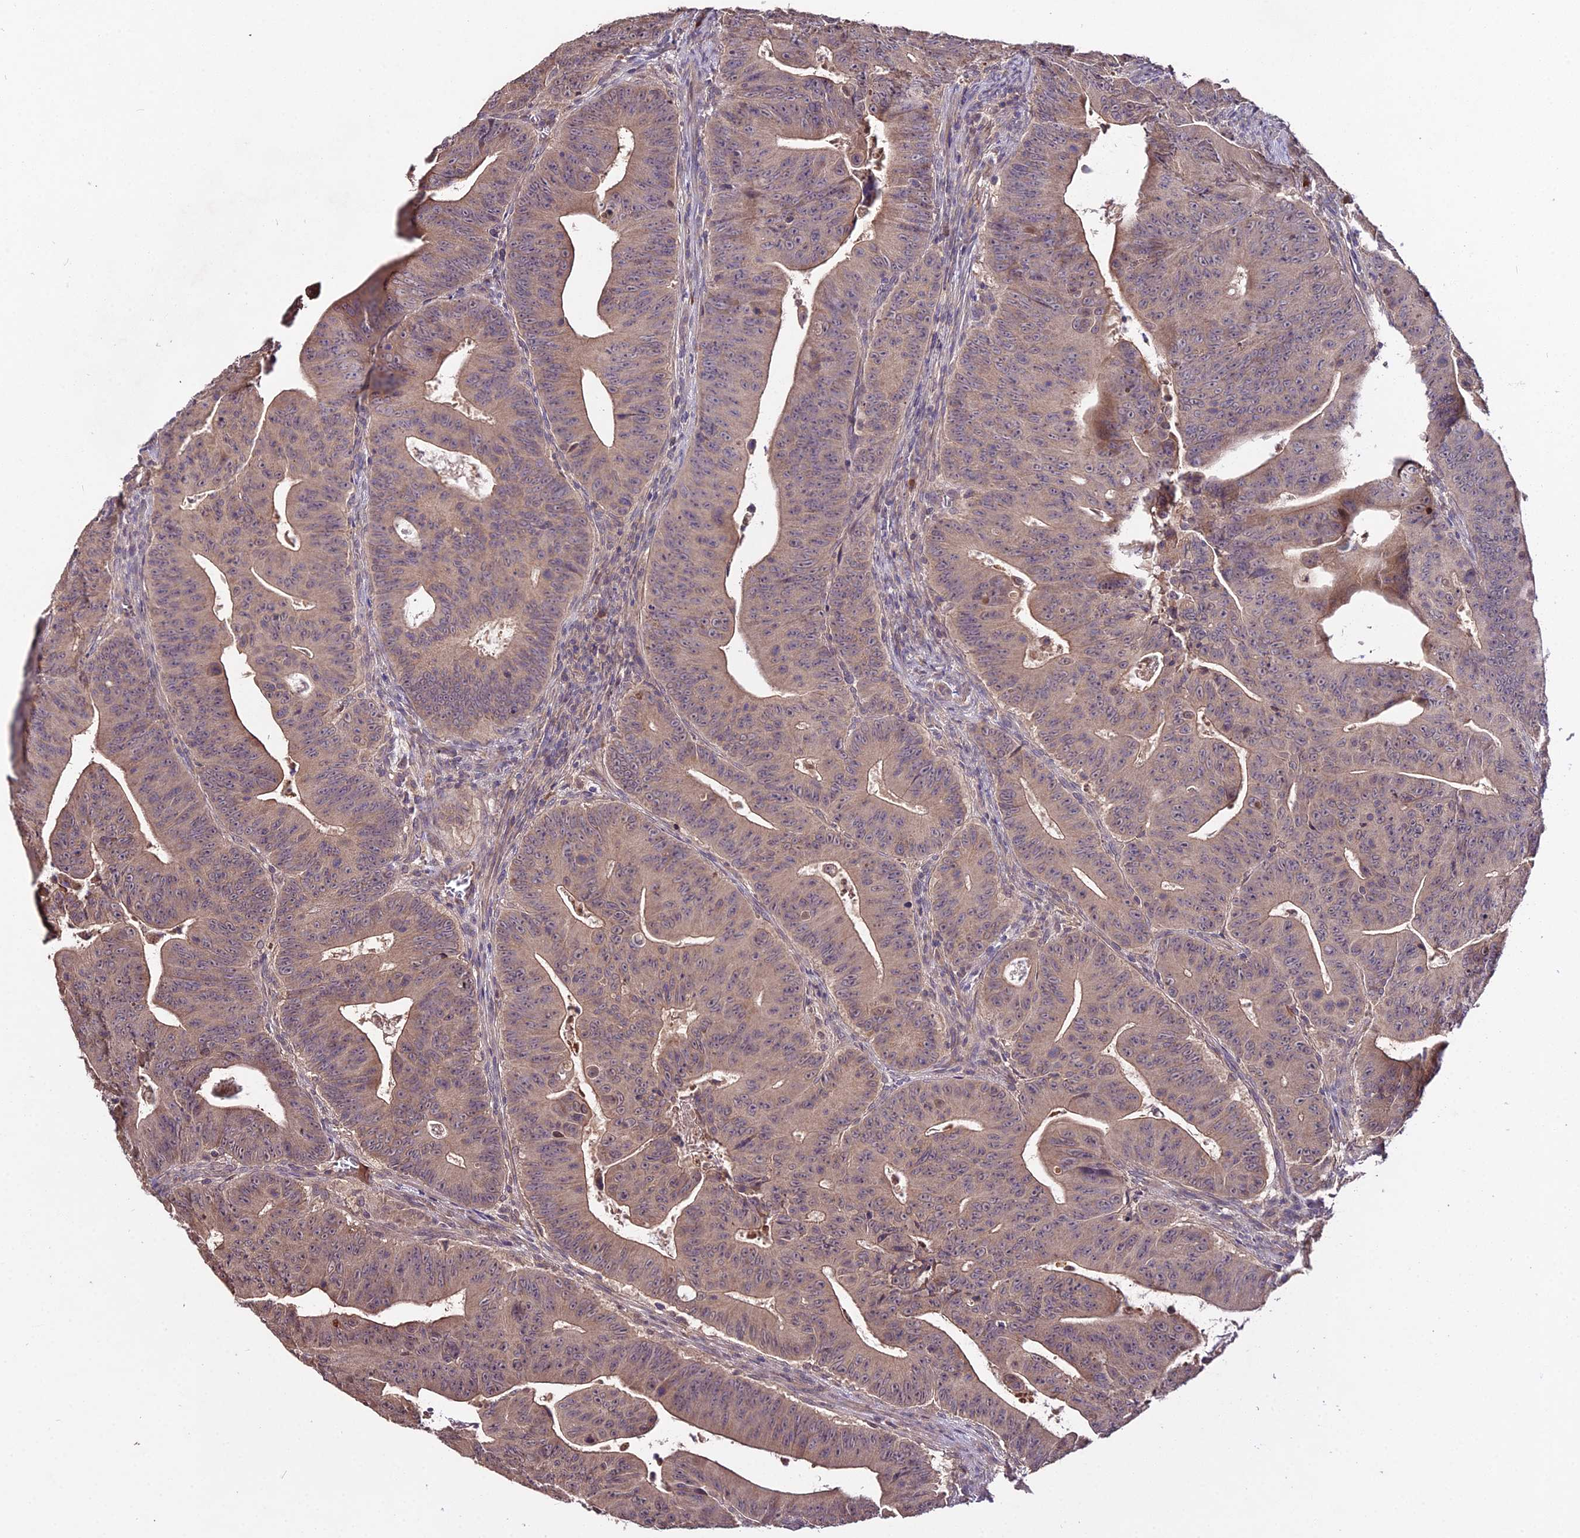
{"staining": {"intensity": "weak", "quantity": ">75%", "location": "cytoplasmic/membranous"}, "tissue": "colorectal cancer", "cell_type": "Tumor cells", "image_type": "cancer", "snomed": [{"axis": "morphology", "description": "Adenocarcinoma, NOS"}, {"axis": "topography", "description": "Rectum"}], "caption": "This is an image of IHC staining of colorectal cancer (adenocarcinoma), which shows weak staining in the cytoplasmic/membranous of tumor cells.", "gene": "KCTD16", "patient": {"sex": "female", "age": 75}}